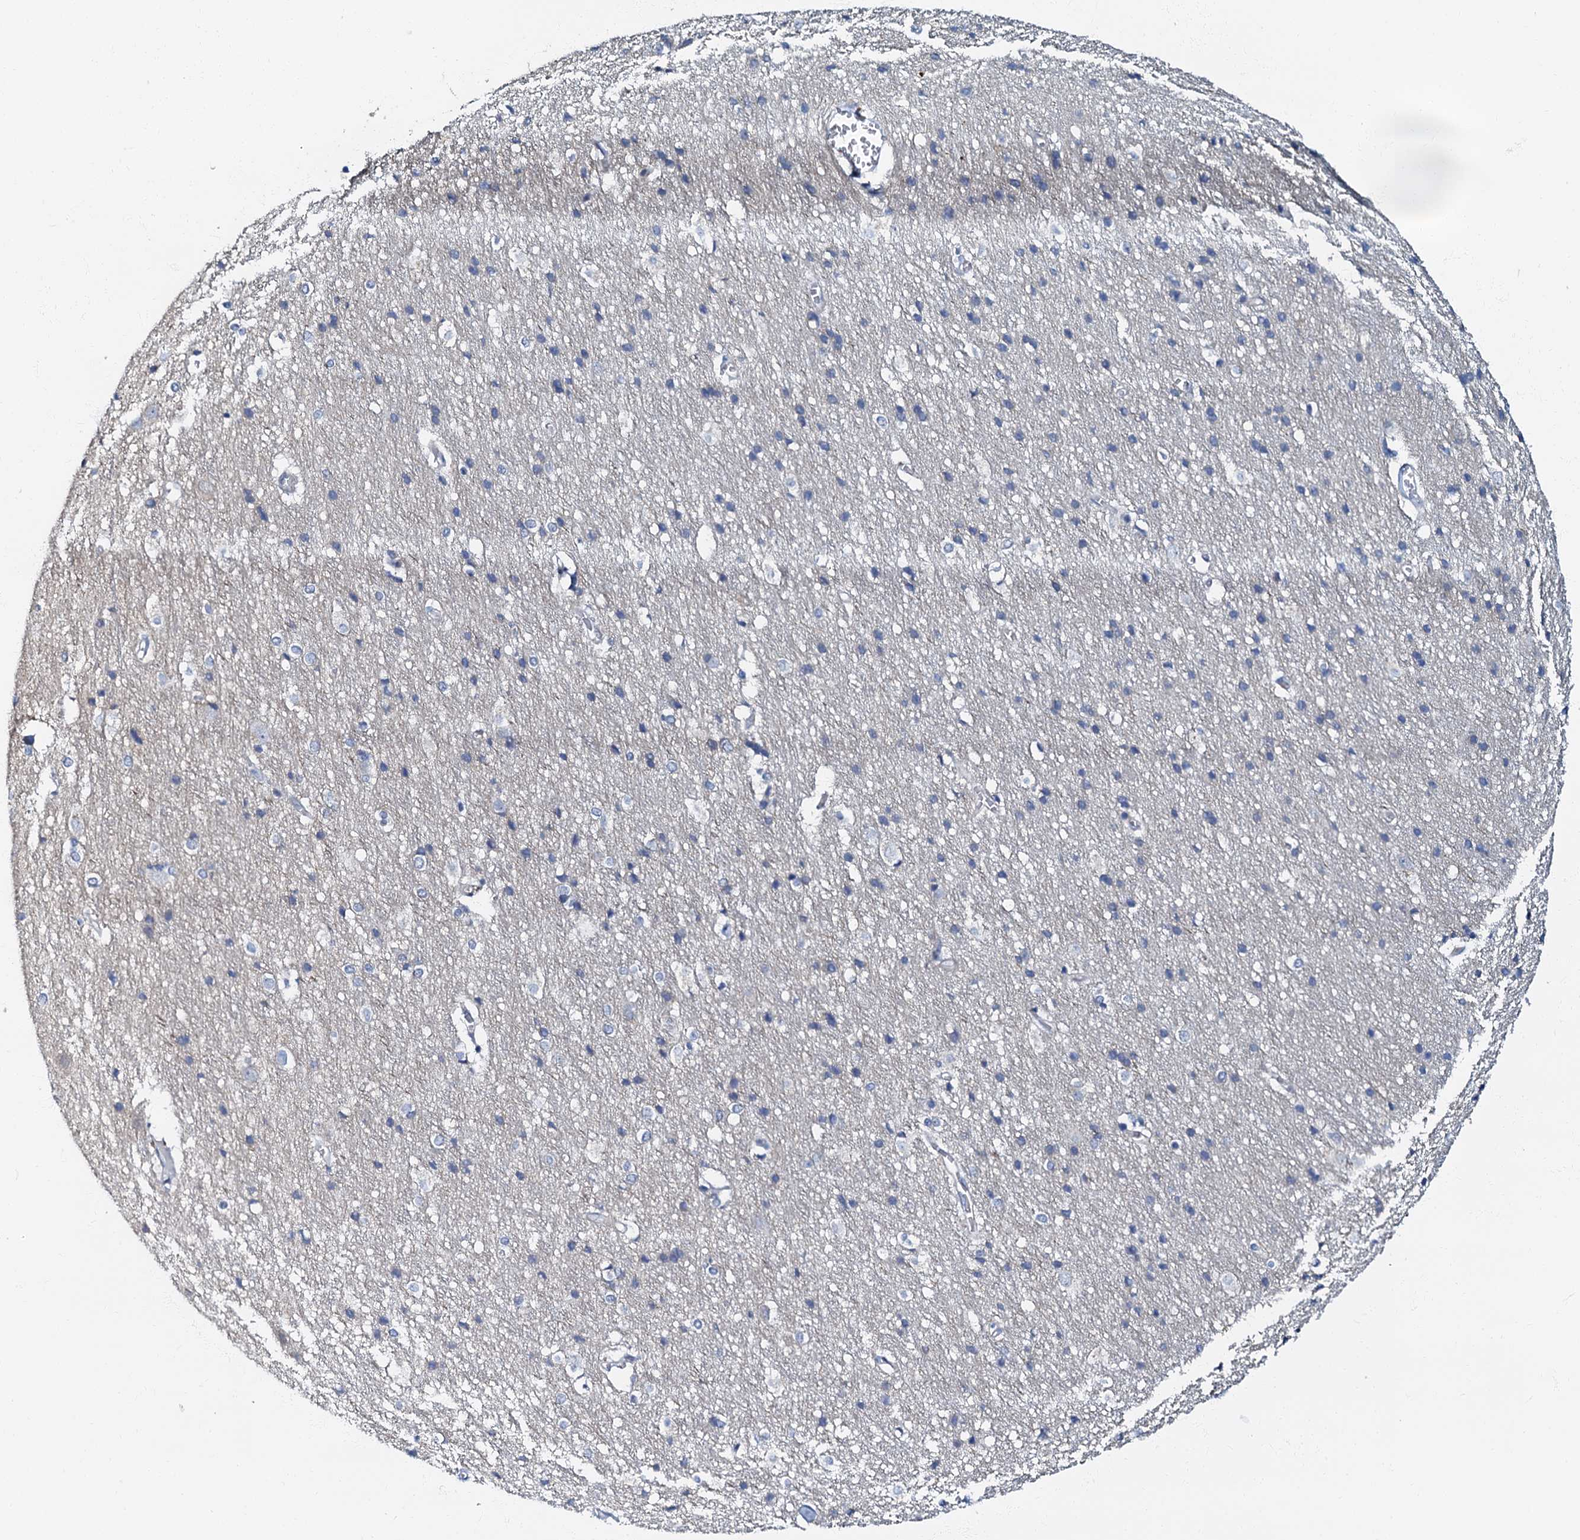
{"staining": {"intensity": "negative", "quantity": "none", "location": "none"}, "tissue": "cerebral cortex", "cell_type": "Endothelial cells", "image_type": "normal", "snomed": [{"axis": "morphology", "description": "Normal tissue, NOS"}, {"axis": "topography", "description": "Cerebral cortex"}], "caption": "This is an immunohistochemistry micrograph of unremarkable cerebral cortex. There is no expression in endothelial cells.", "gene": "OLAH", "patient": {"sex": "male", "age": 54}}